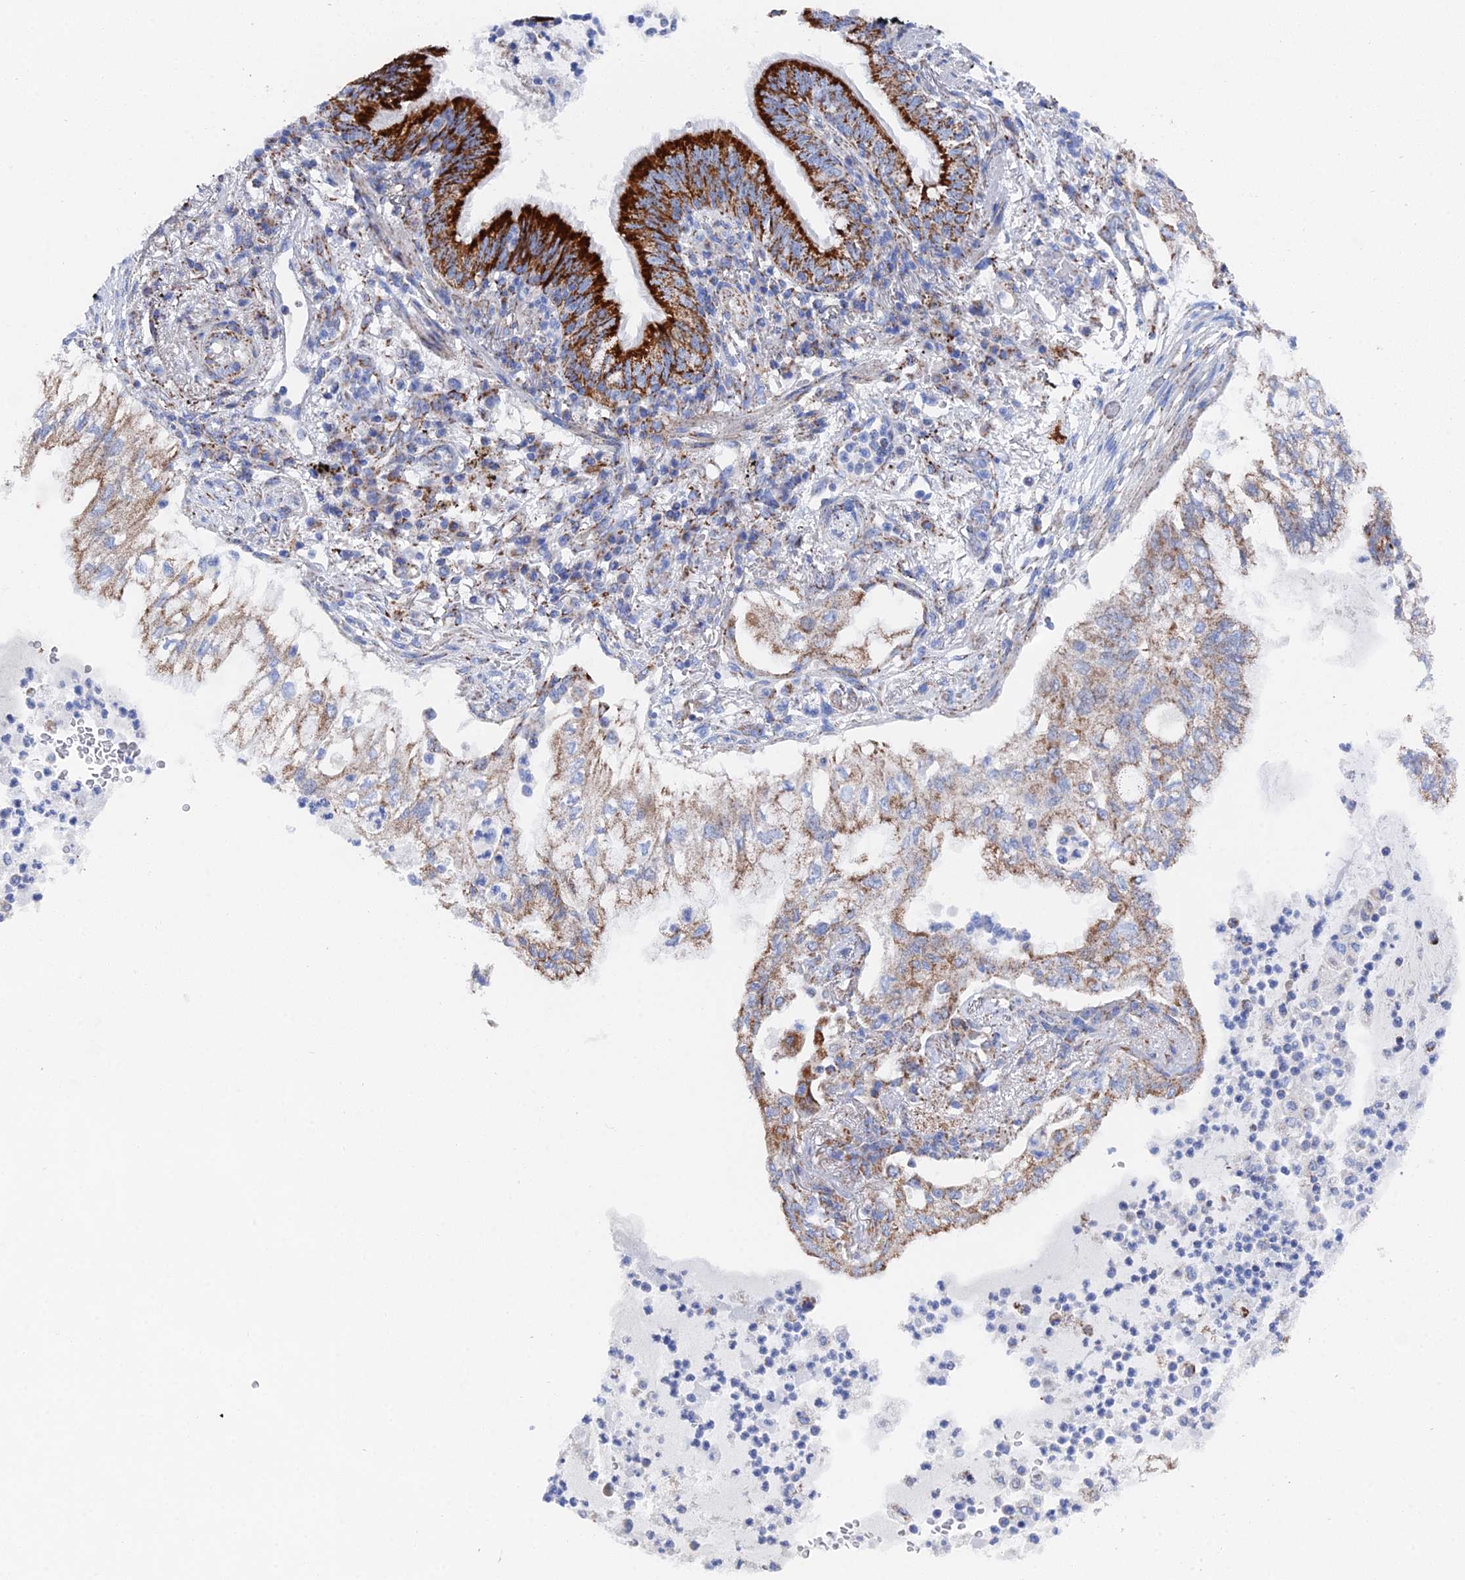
{"staining": {"intensity": "moderate", "quantity": ">75%", "location": "cytoplasmic/membranous"}, "tissue": "lung cancer", "cell_type": "Tumor cells", "image_type": "cancer", "snomed": [{"axis": "morphology", "description": "Adenocarcinoma, NOS"}, {"axis": "topography", "description": "Lung"}], "caption": "Immunohistochemistry (IHC) of human adenocarcinoma (lung) displays medium levels of moderate cytoplasmic/membranous staining in about >75% of tumor cells. Immunohistochemistry stains the protein of interest in brown and the nuclei are stained blue.", "gene": "IFT80", "patient": {"sex": "female", "age": 70}}